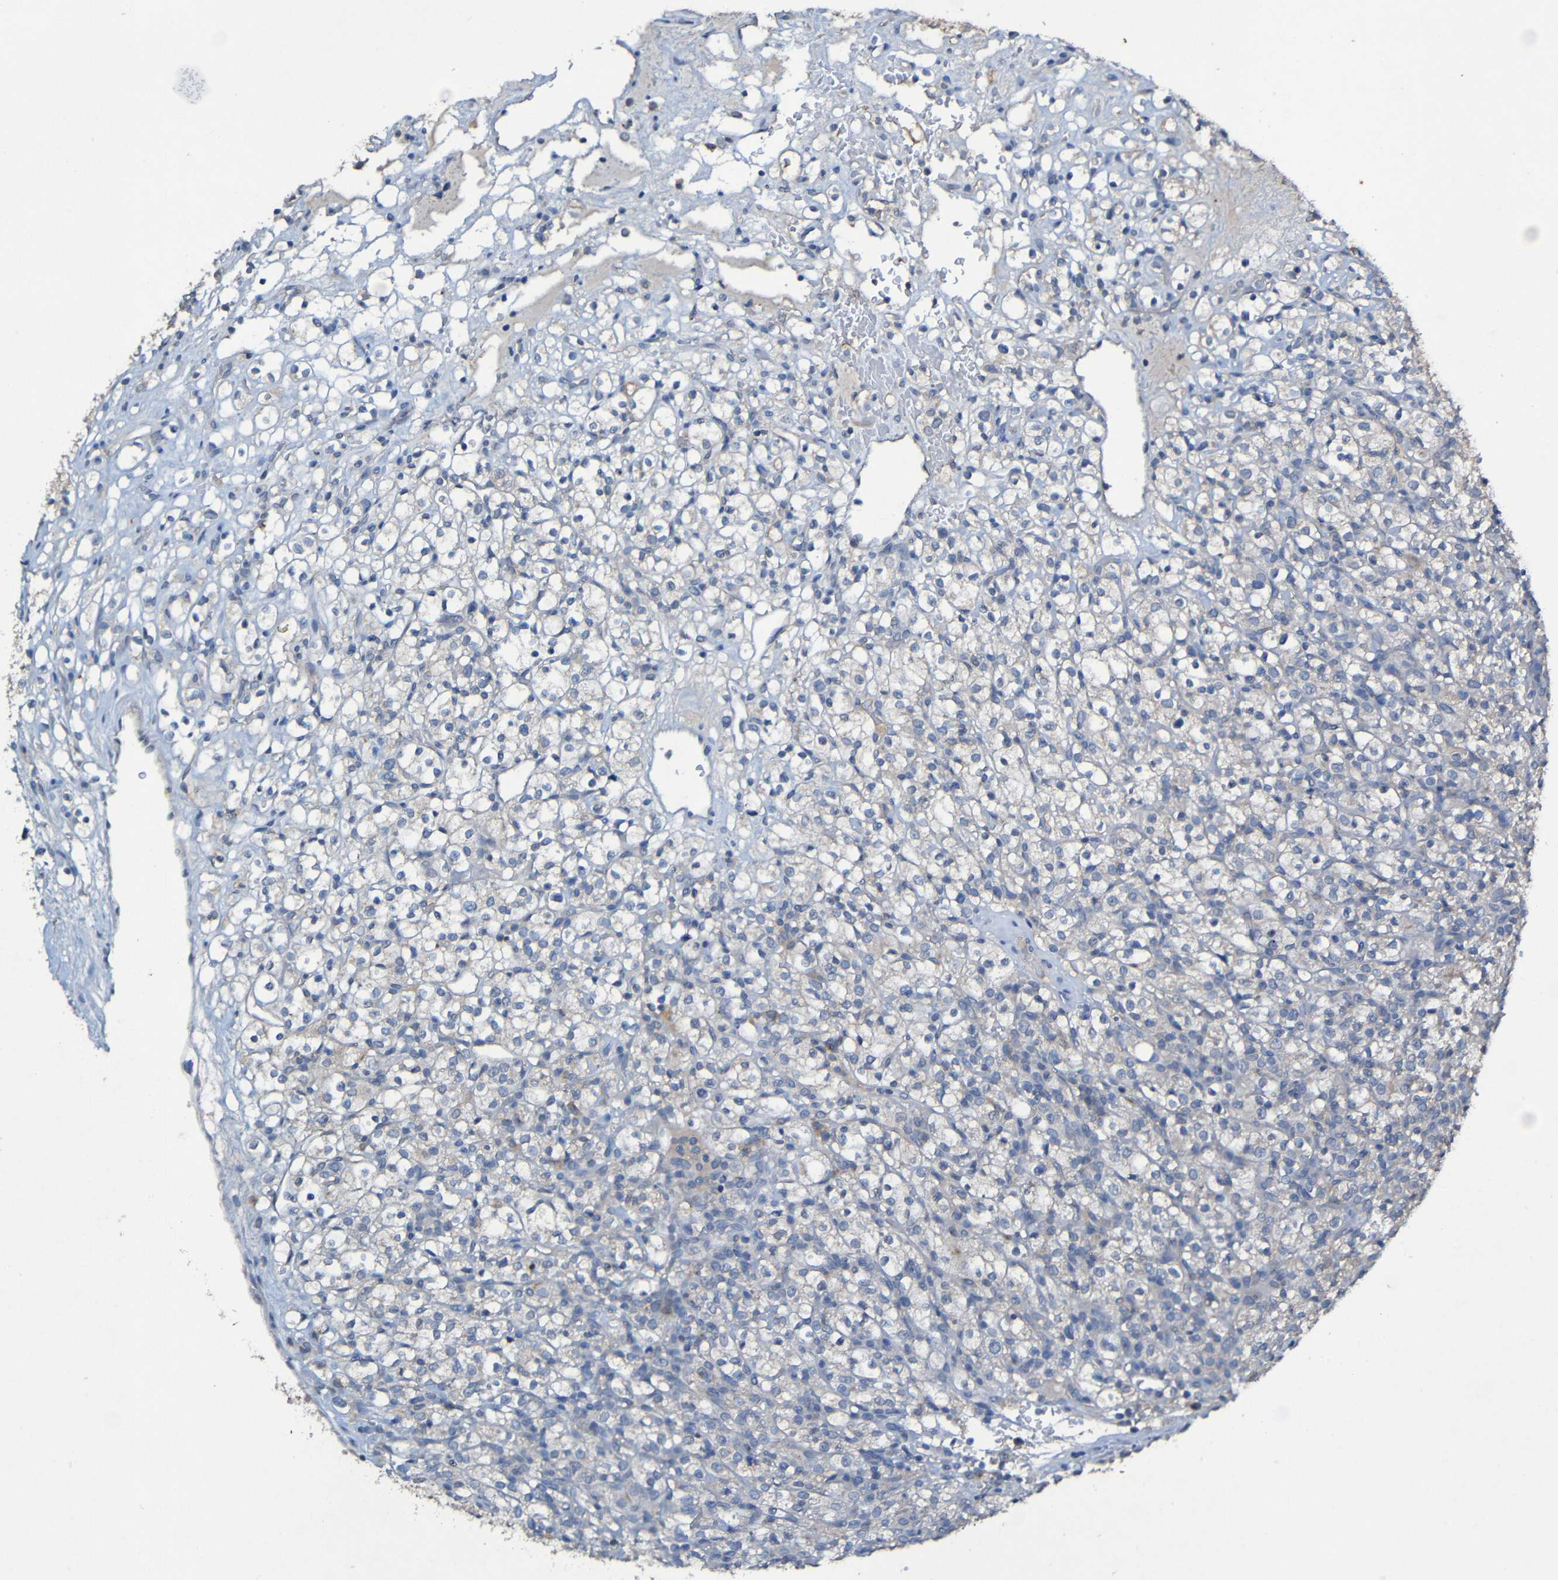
{"staining": {"intensity": "negative", "quantity": "none", "location": "none"}, "tissue": "renal cancer", "cell_type": "Tumor cells", "image_type": "cancer", "snomed": [{"axis": "morphology", "description": "Normal tissue, NOS"}, {"axis": "morphology", "description": "Adenocarcinoma, NOS"}, {"axis": "topography", "description": "Kidney"}], "caption": "This is an IHC histopathology image of human renal cancer. There is no expression in tumor cells.", "gene": "LRRC70", "patient": {"sex": "female", "age": 72}}